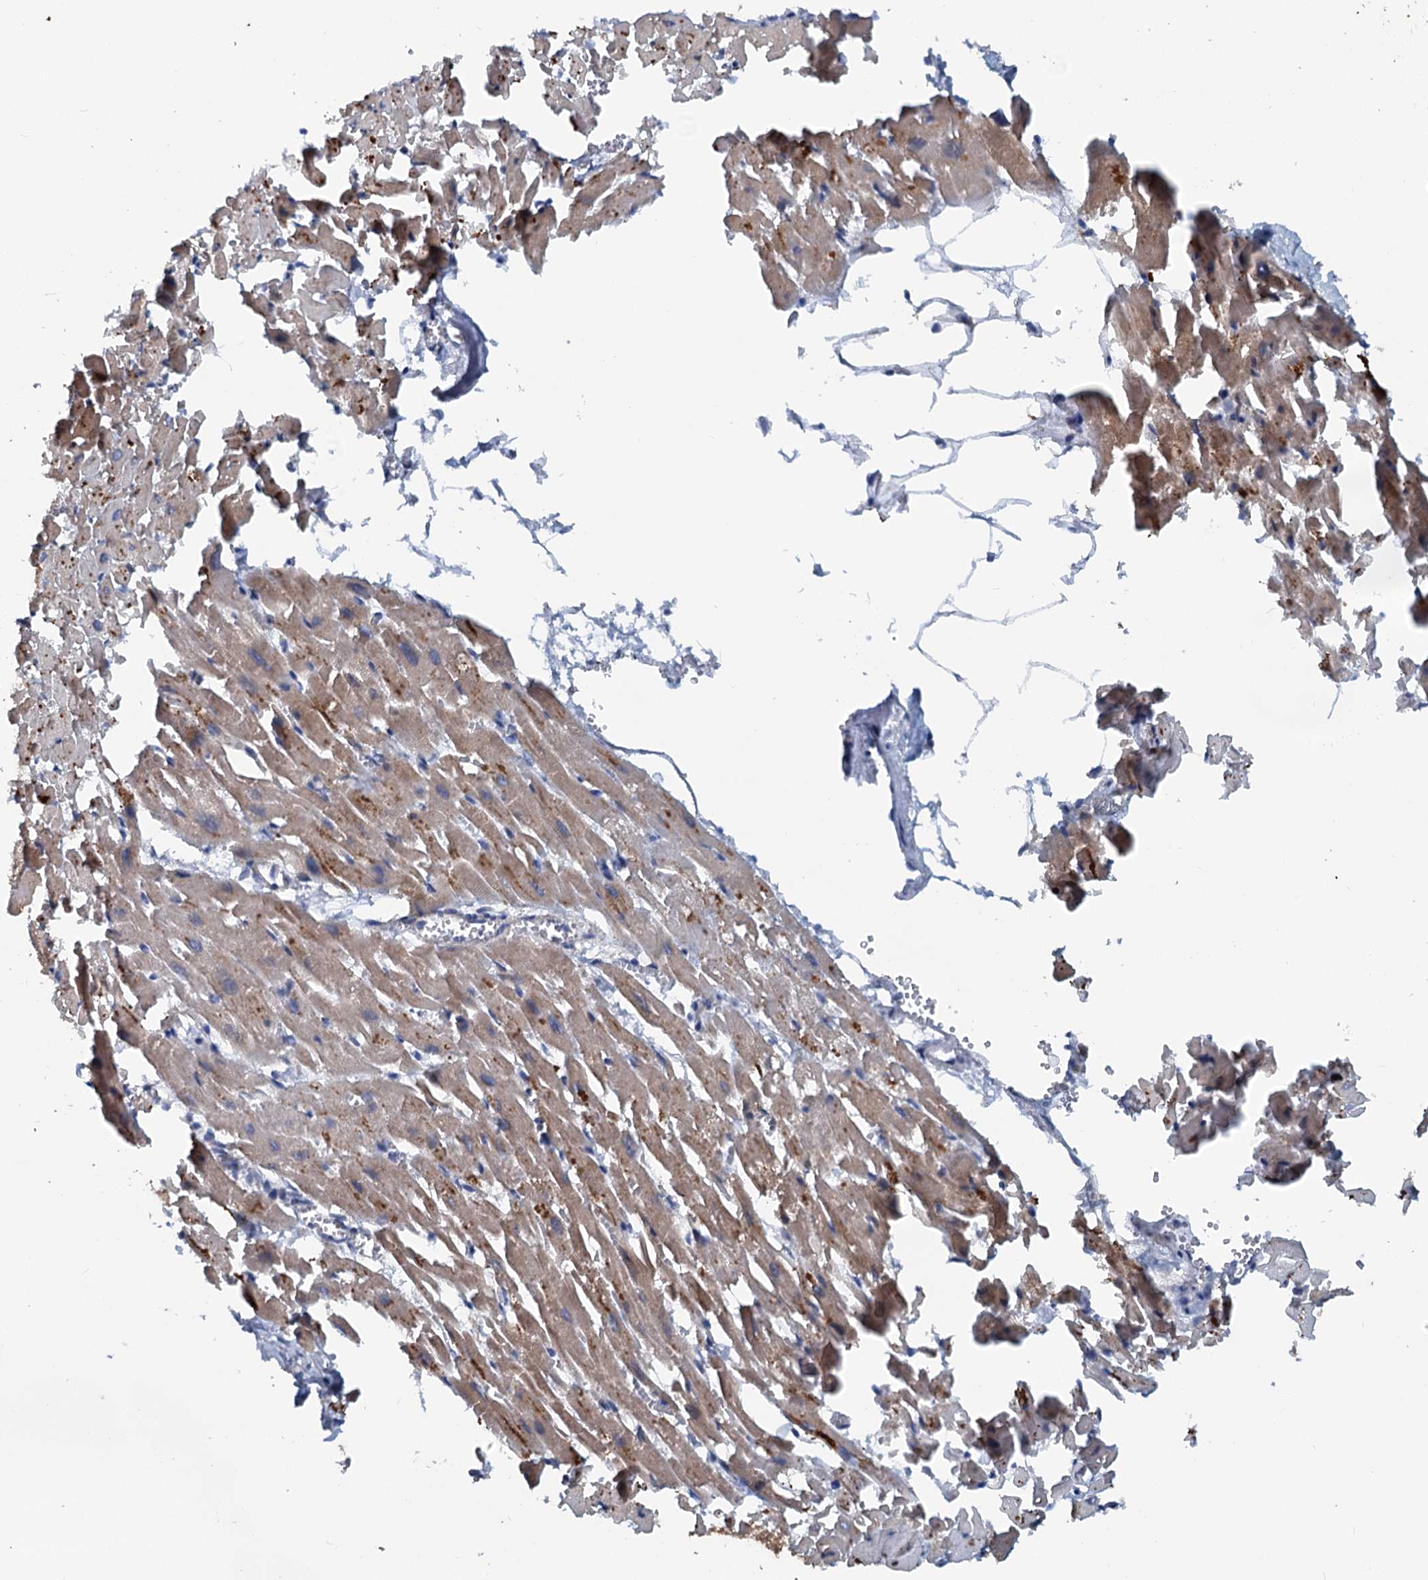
{"staining": {"intensity": "strong", "quantity": ">75%", "location": "cytoplasmic/membranous"}, "tissue": "heart muscle", "cell_type": "Cardiomyocytes", "image_type": "normal", "snomed": [{"axis": "morphology", "description": "Normal tissue, NOS"}, {"axis": "topography", "description": "Heart"}], "caption": "Immunohistochemical staining of benign human heart muscle exhibits strong cytoplasmic/membranous protein positivity in about >75% of cardiomyocytes. Nuclei are stained in blue.", "gene": "TEDC1", "patient": {"sex": "female", "age": 64}}